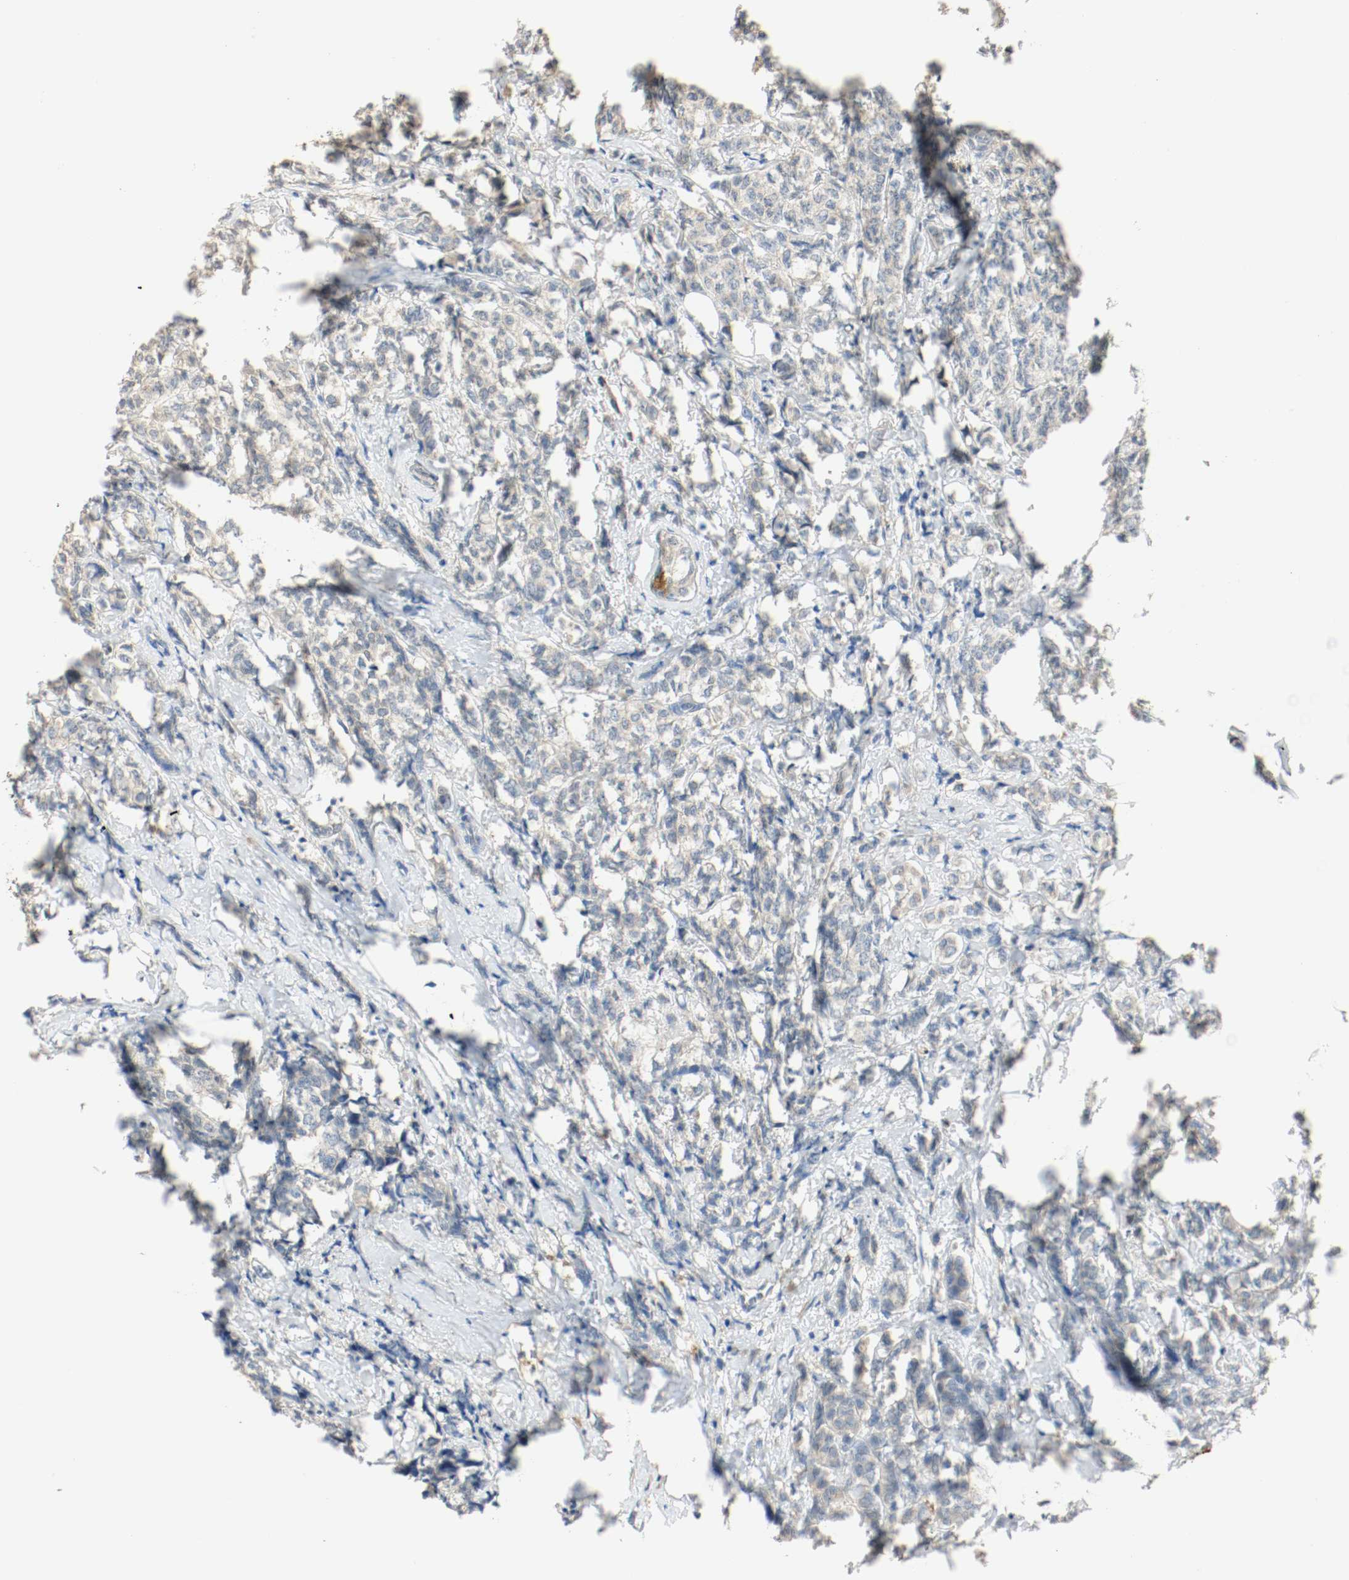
{"staining": {"intensity": "negative", "quantity": "none", "location": "none"}, "tissue": "breast cancer", "cell_type": "Tumor cells", "image_type": "cancer", "snomed": [{"axis": "morphology", "description": "Lobular carcinoma"}, {"axis": "topography", "description": "Breast"}], "caption": "Immunohistochemical staining of human lobular carcinoma (breast) shows no significant expression in tumor cells.", "gene": "MELTF", "patient": {"sex": "female", "age": 60}}